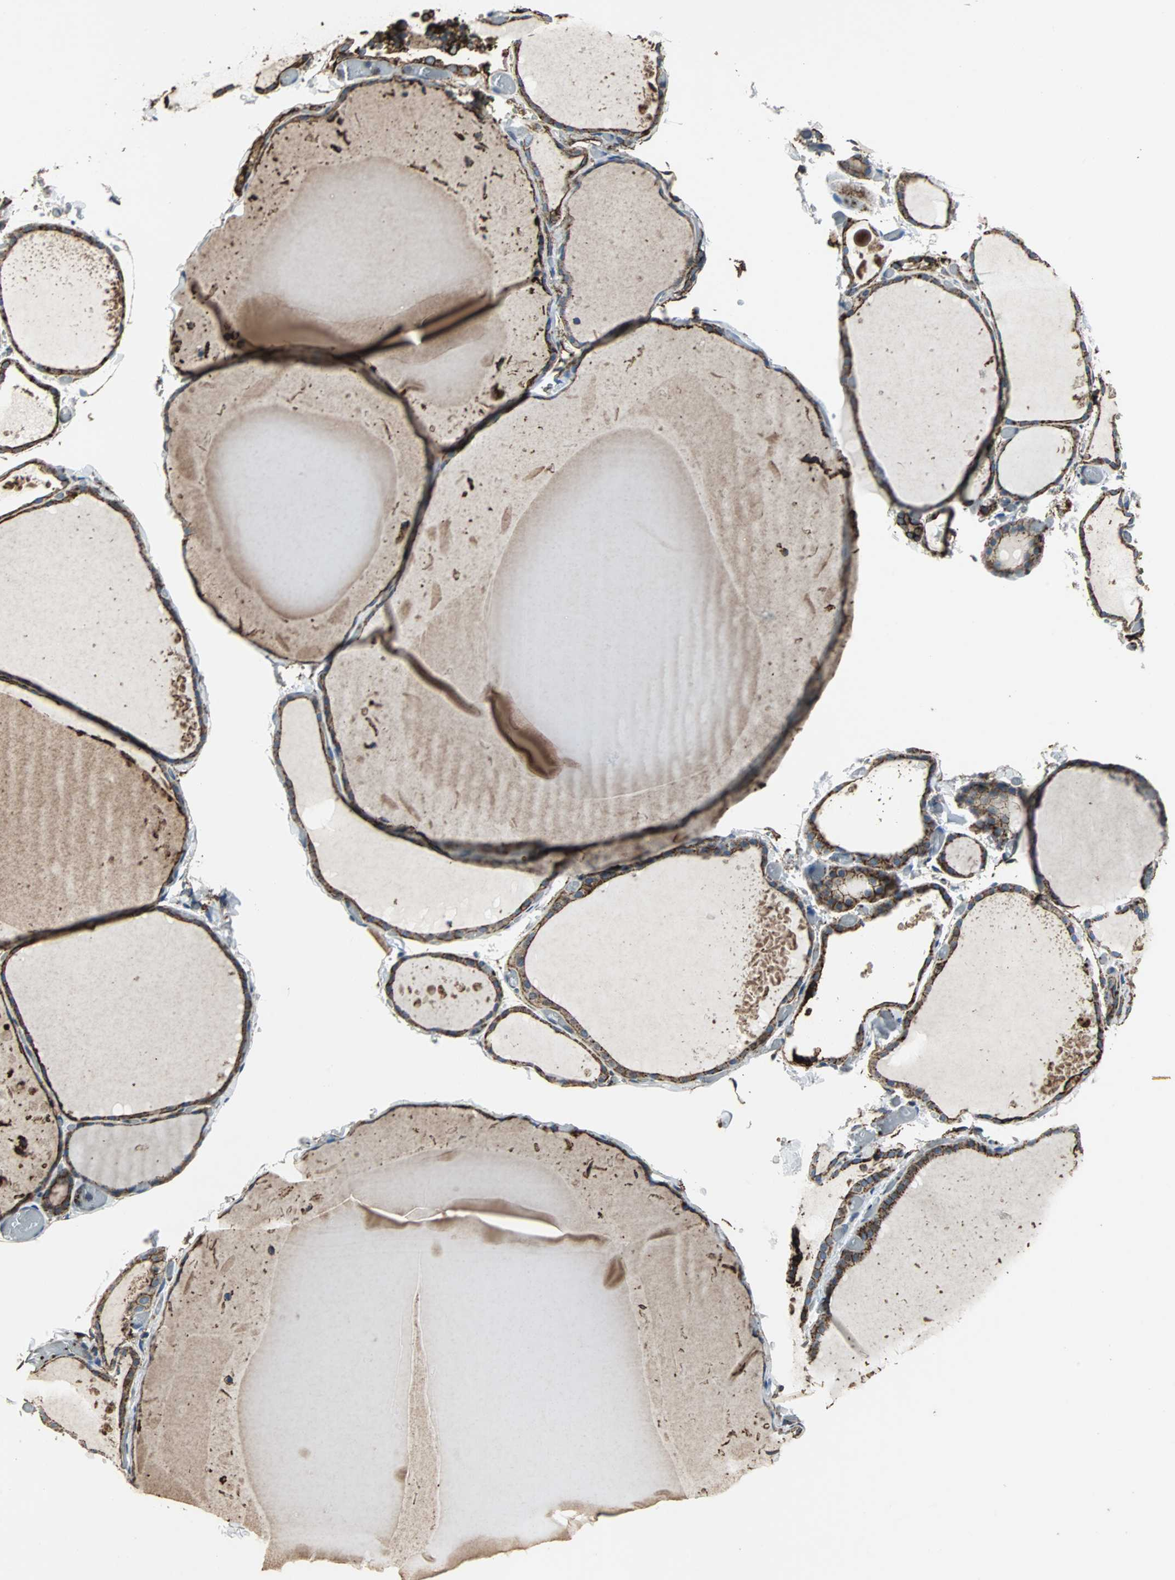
{"staining": {"intensity": "strong", "quantity": ">75%", "location": "cytoplasmic/membranous"}, "tissue": "thyroid gland", "cell_type": "Glandular cells", "image_type": "normal", "snomed": [{"axis": "morphology", "description": "Normal tissue, NOS"}, {"axis": "topography", "description": "Thyroid gland"}], "caption": "The image reveals staining of unremarkable thyroid gland, revealing strong cytoplasmic/membranous protein expression (brown color) within glandular cells.", "gene": "F11R", "patient": {"sex": "female", "age": 22}}